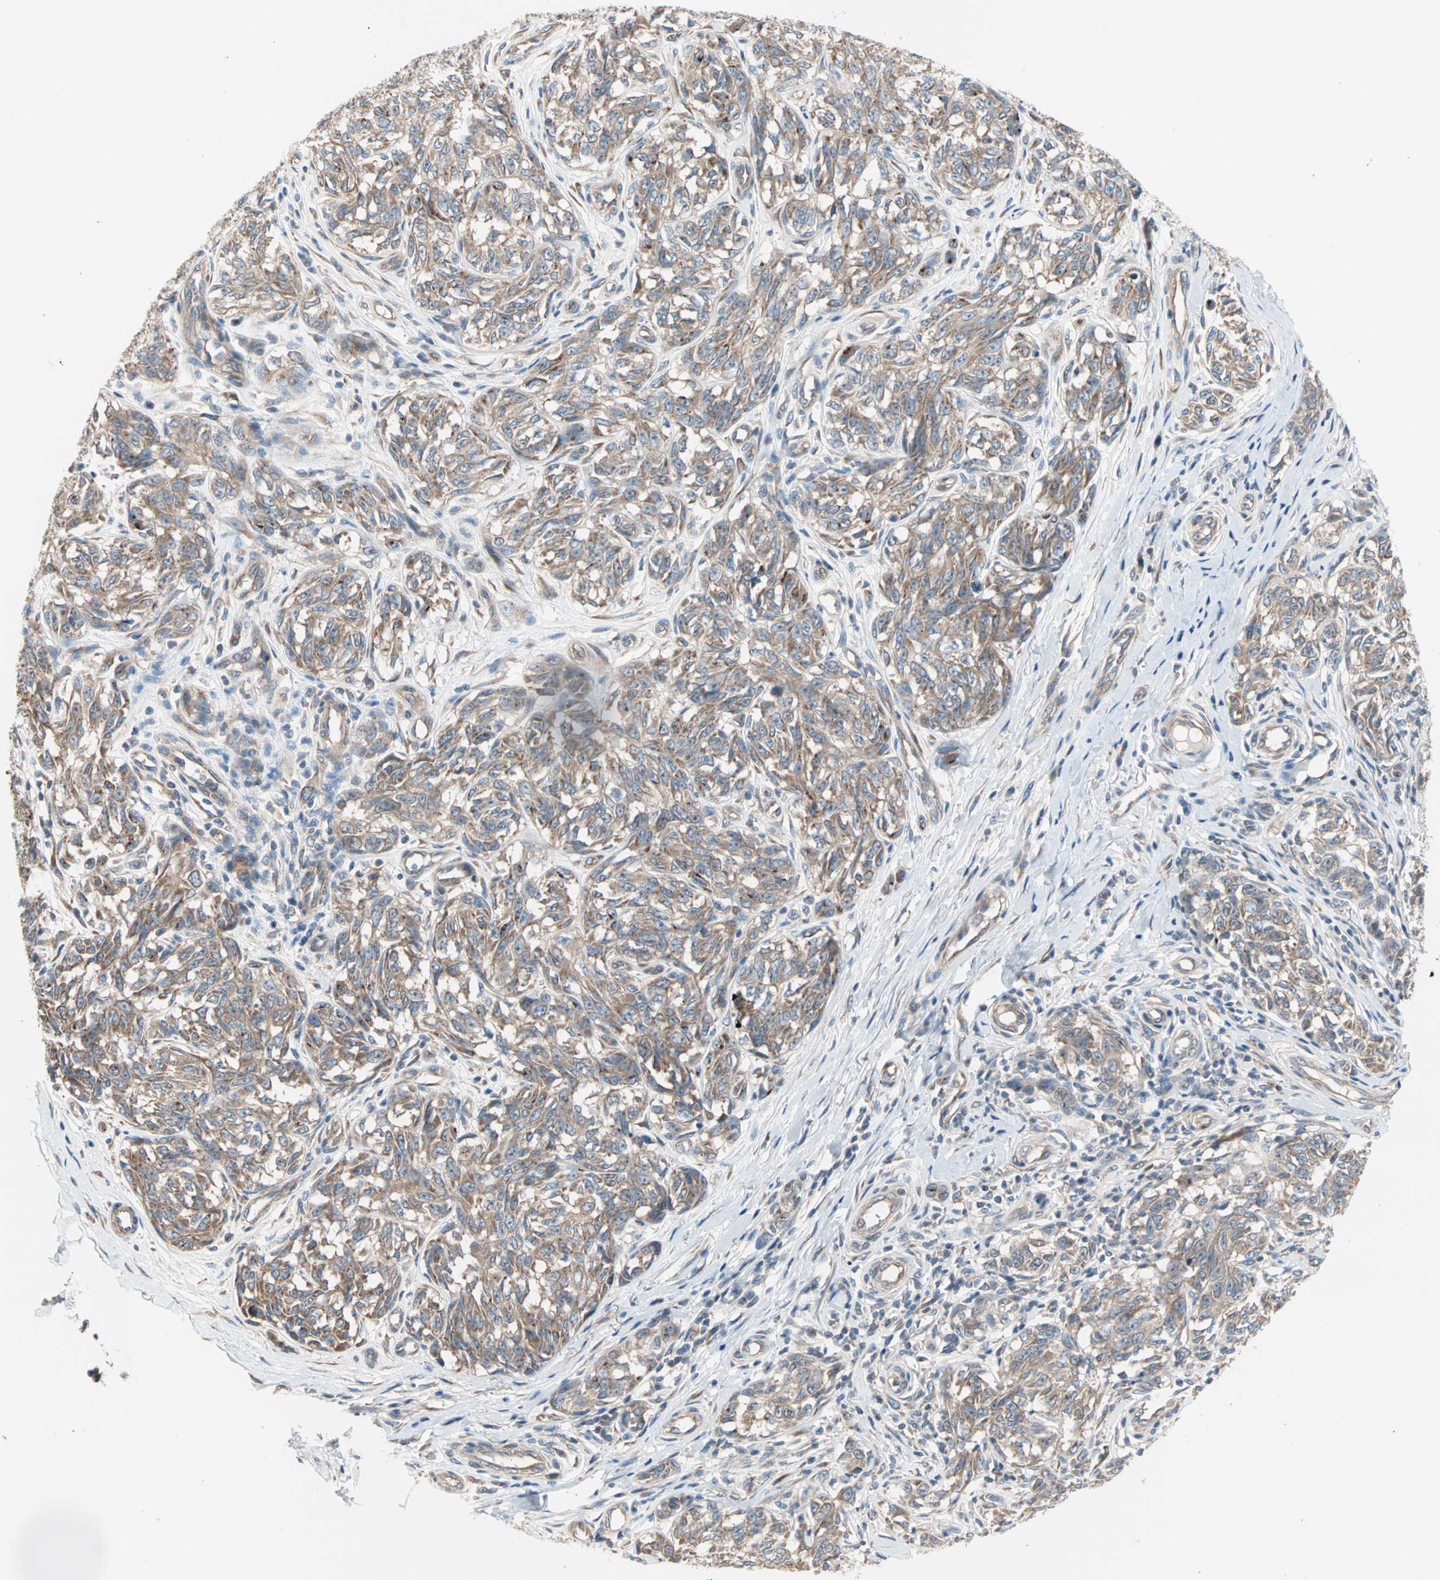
{"staining": {"intensity": "moderate", "quantity": ">75%", "location": "cytoplasmic/membranous"}, "tissue": "melanoma", "cell_type": "Tumor cells", "image_type": "cancer", "snomed": [{"axis": "morphology", "description": "Malignant melanoma, NOS"}, {"axis": "topography", "description": "Skin"}], "caption": "Malignant melanoma stained with a protein marker displays moderate staining in tumor cells.", "gene": "PDE8A", "patient": {"sex": "female", "age": 64}}